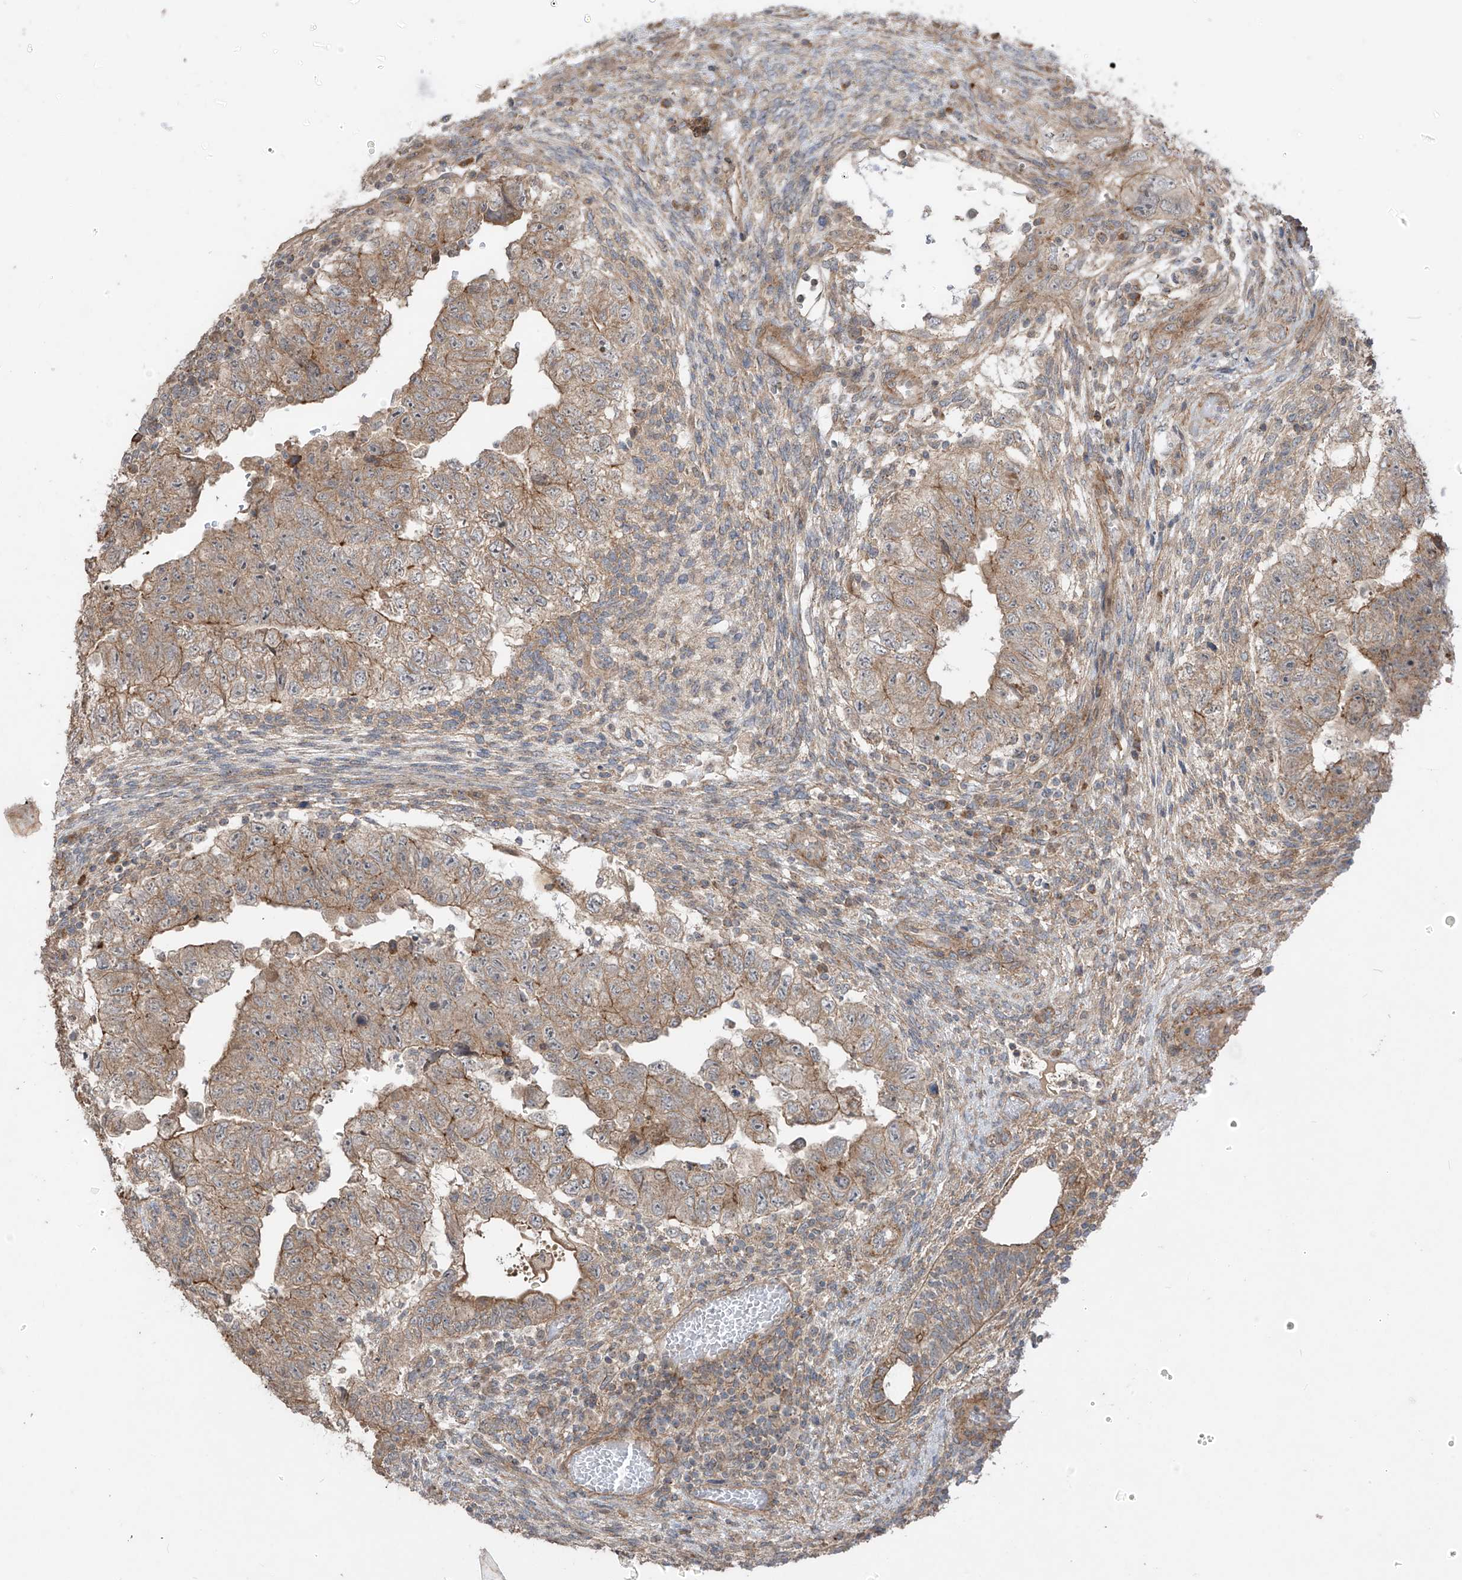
{"staining": {"intensity": "moderate", "quantity": ">75%", "location": "cytoplasmic/membranous"}, "tissue": "testis cancer", "cell_type": "Tumor cells", "image_type": "cancer", "snomed": [{"axis": "morphology", "description": "Carcinoma, Embryonal, NOS"}, {"axis": "topography", "description": "Testis"}], "caption": "Immunohistochemistry micrograph of human testis cancer stained for a protein (brown), which shows medium levels of moderate cytoplasmic/membranous expression in approximately >75% of tumor cells.", "gene": "LRRC74A", "patient": {"sex": "male", "age": 36}}